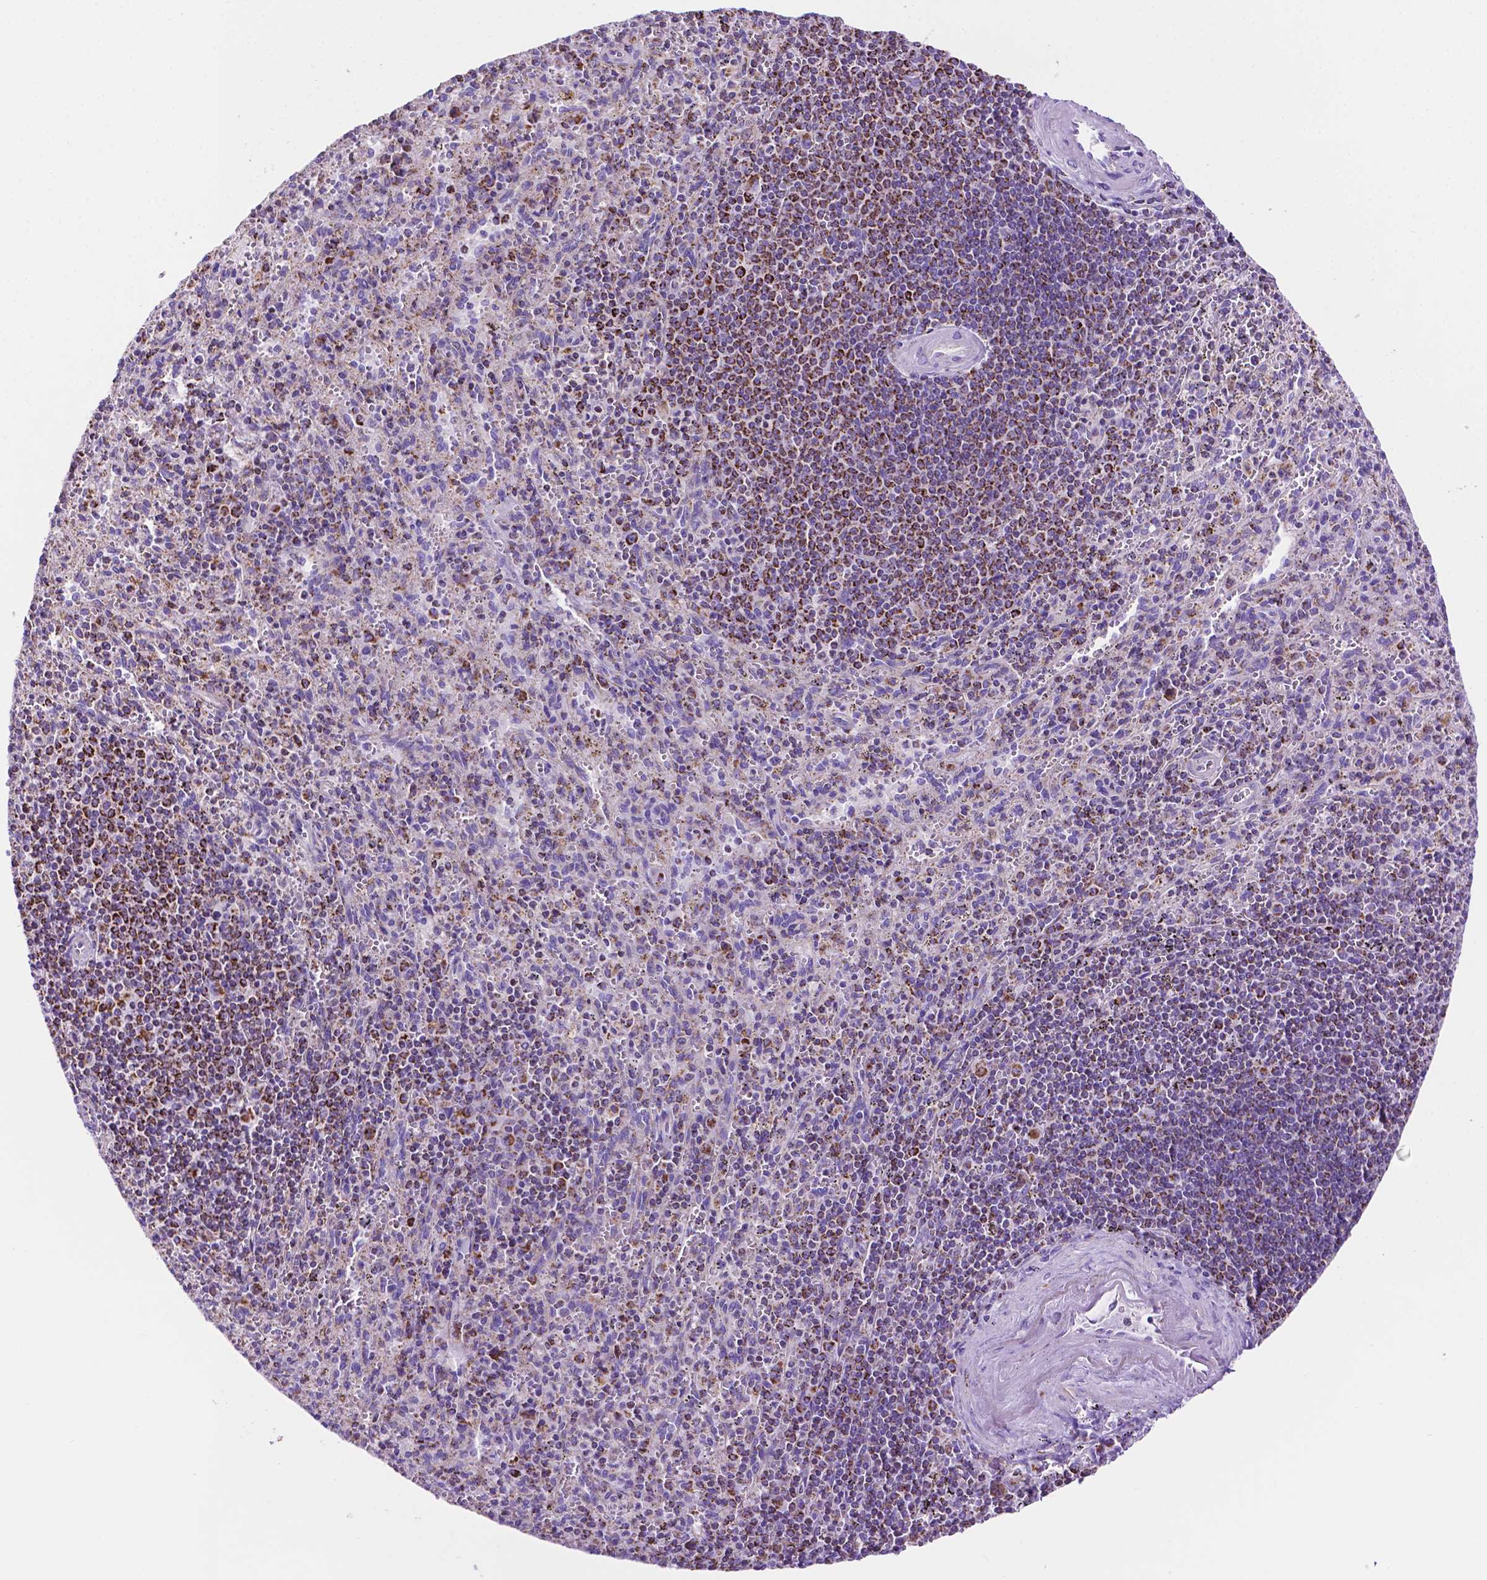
{"staining": {"intensity": "moderate", "quantity": "<25%", "location": "cytoplasmic/membranous"}, "tissue": "spleen", "cell_type": "Cells in red pulp", "image_type": "normal", "snomed": [{"axis": "morphology", "description": "Normal tissue, NOS"}, {"axis": "topography", "description": "Spleen"}], "caption": "Immunohistochemical staining of normal human spleen reveals moderate cytoplasmic/membranous protein positivity in approximately <25% of cells in red pulp. (Brightfield microscopy of DAB IHC at high magnification).", "gene": "GDPD5", "patient": {"sex": "male", "age": 57}}